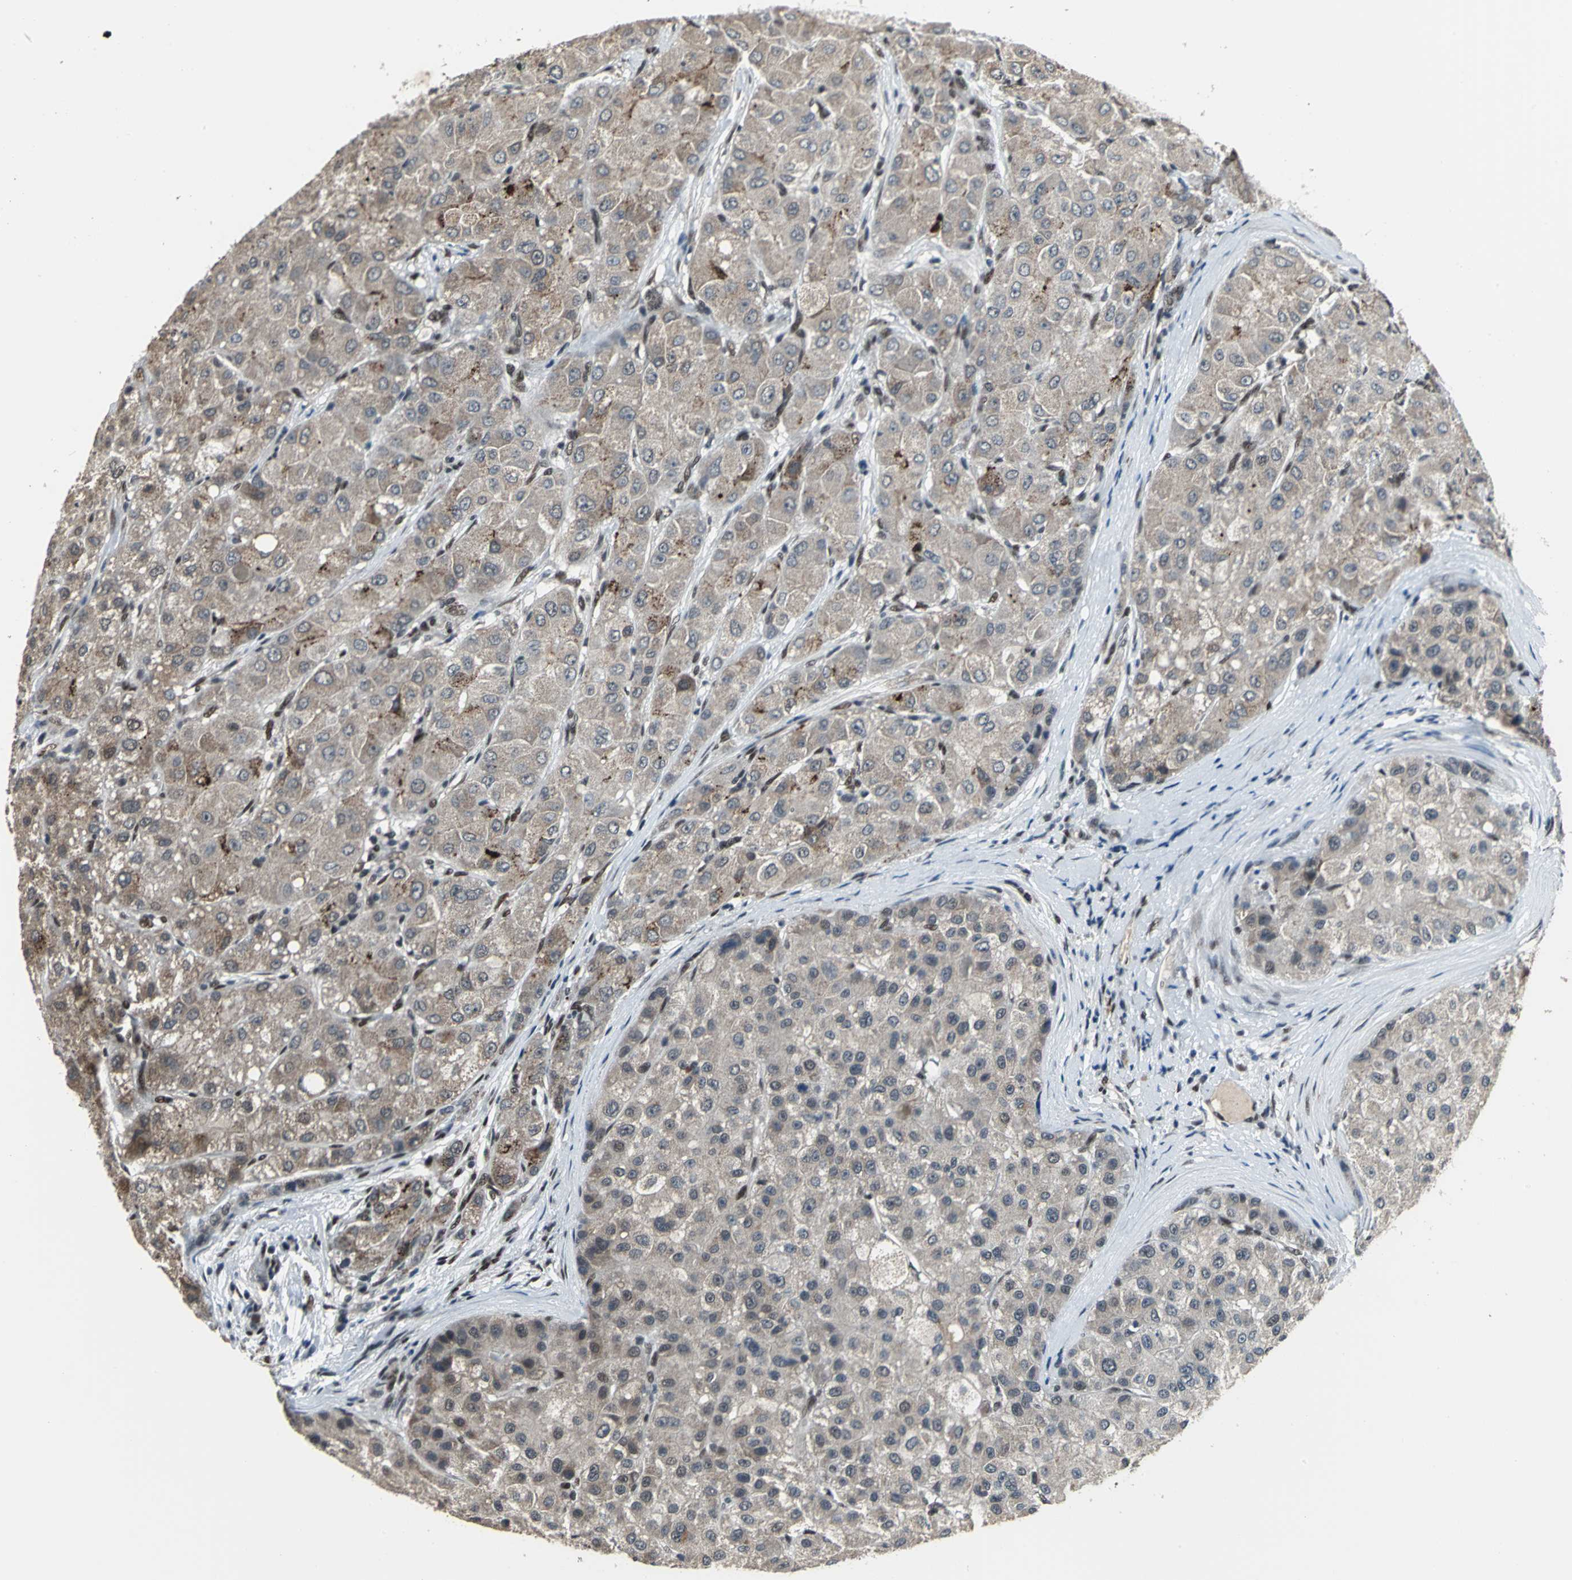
{"staining": {"intensity": "strong", "quantity": "<25%", "location": "cytoplasmic/membranous"}, "tissue": "liver cancer", "cell_type": "Tumor cells", "image_type": "cancer", "snomed": [{"axis": "morphology", "description": "Carcinoma, Hepatocellular, NOS"}, {"axis": "topography", "description": "Liver"}], "caption": "A photomicrograph of liver hepatocellular carcinoma stained for a protein reveals strong cytoplasmic/membranous brown staining in tumor cells. Using DAB (brown) and hematoxylin (blue) stains, captured at high magnification using brightfield microscopy.", "gene": "ELF2", "patient": {"sex": "male", "age": 80}}